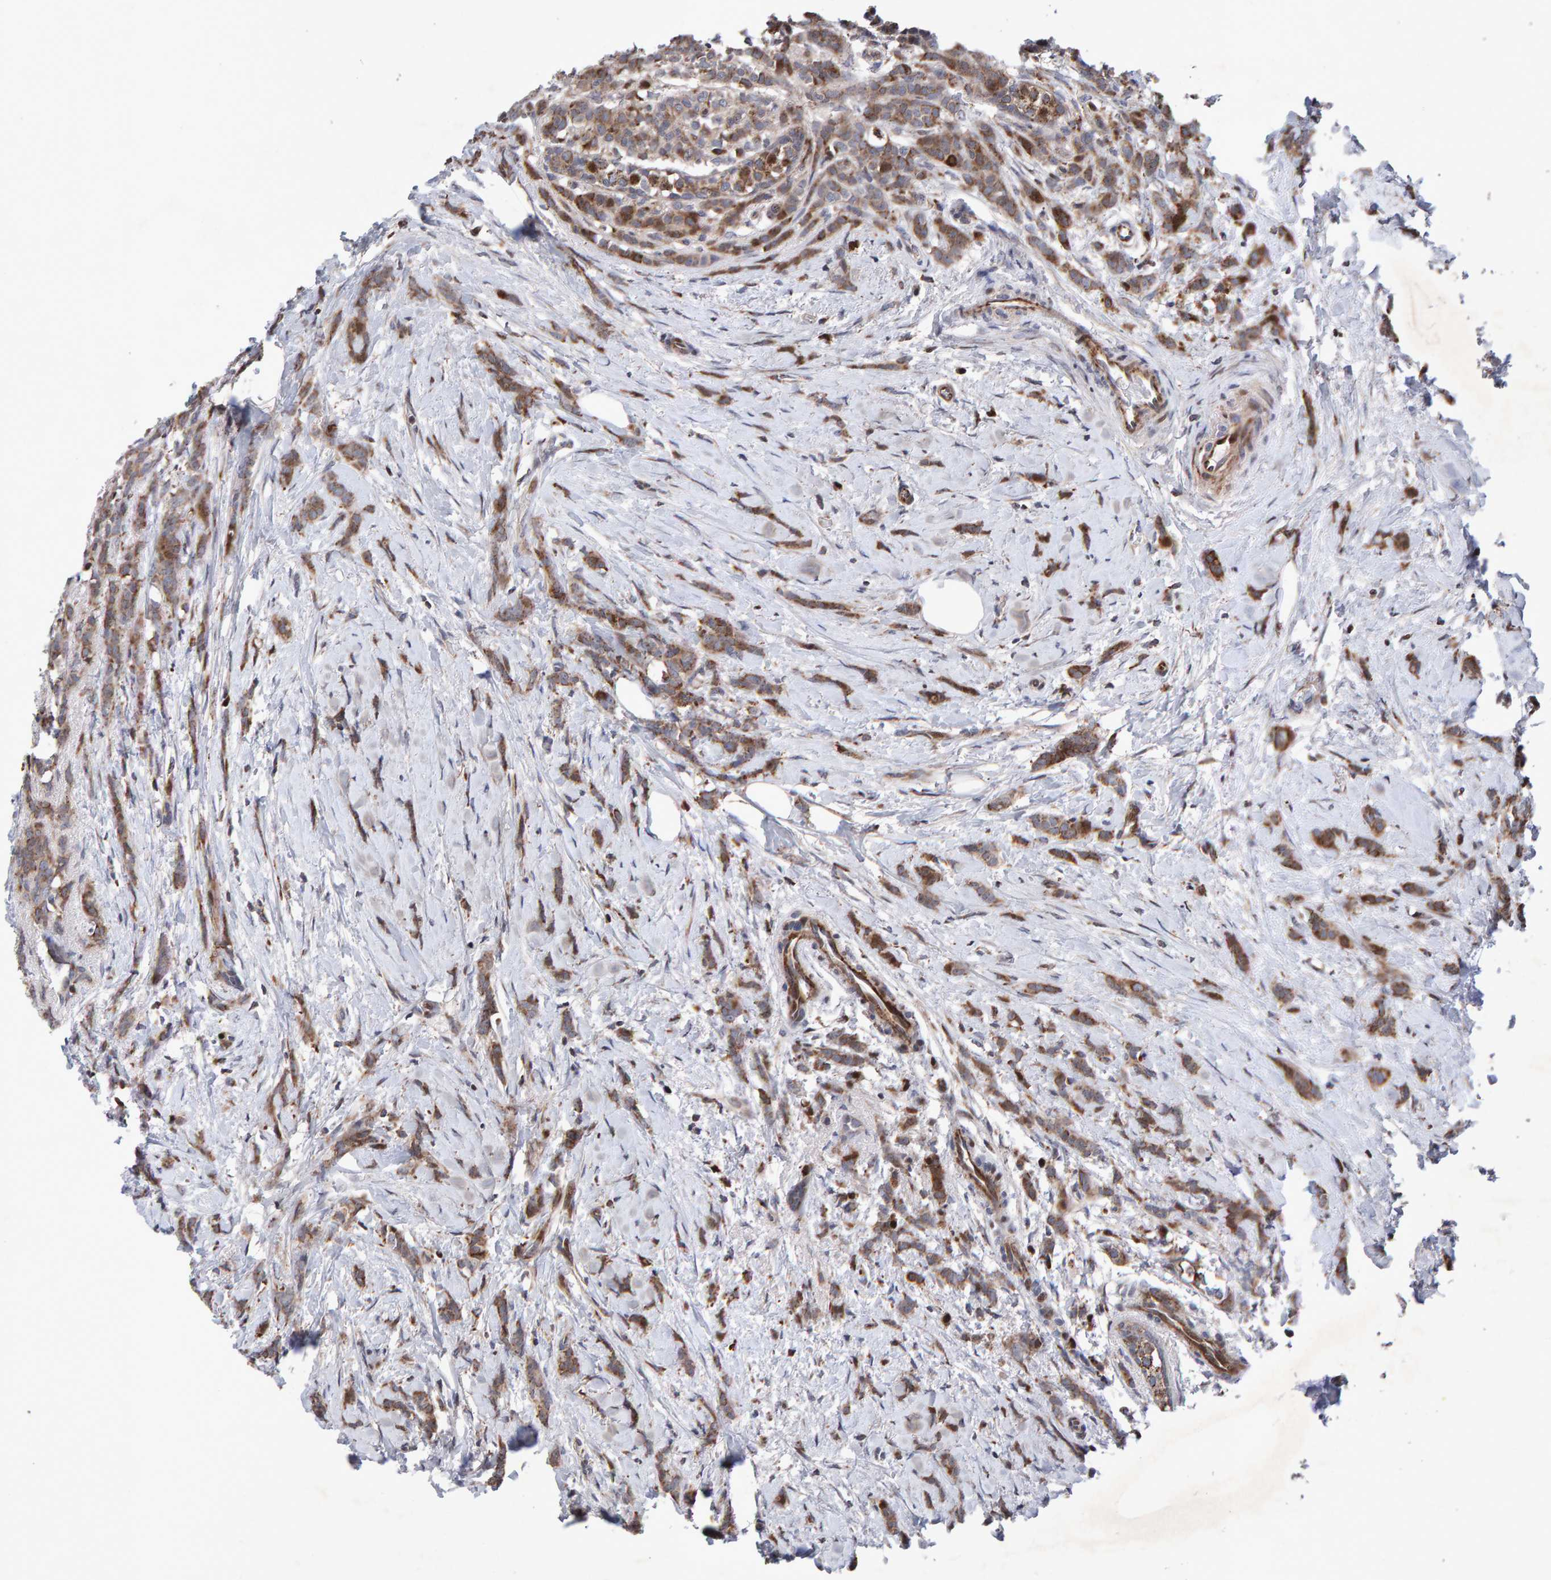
{"staining": {"intensity": "moderate", "quantity": ">75%", "location": "cytoplasmic/membranous"}, "tissue": "breast cancer", "cell_type": "Tumor cells", "image_type": "cancer", "snomed": [{"axis": "morphology", "description": "Lobular carcinoma, in situ"}, {"axis": "morphology", "description": "Lobular carcinoma"}, {"axis": "topography", "description": "Breast"}], "caption": "Brown immunohistochemical staining in human lobular carcinoma in situ (breast) reveals moderate cytoplasmic/membranous staining in about >75% of tumor cells.", "gene": "PECR", "patient": {"sex": "female", "age": 41}}